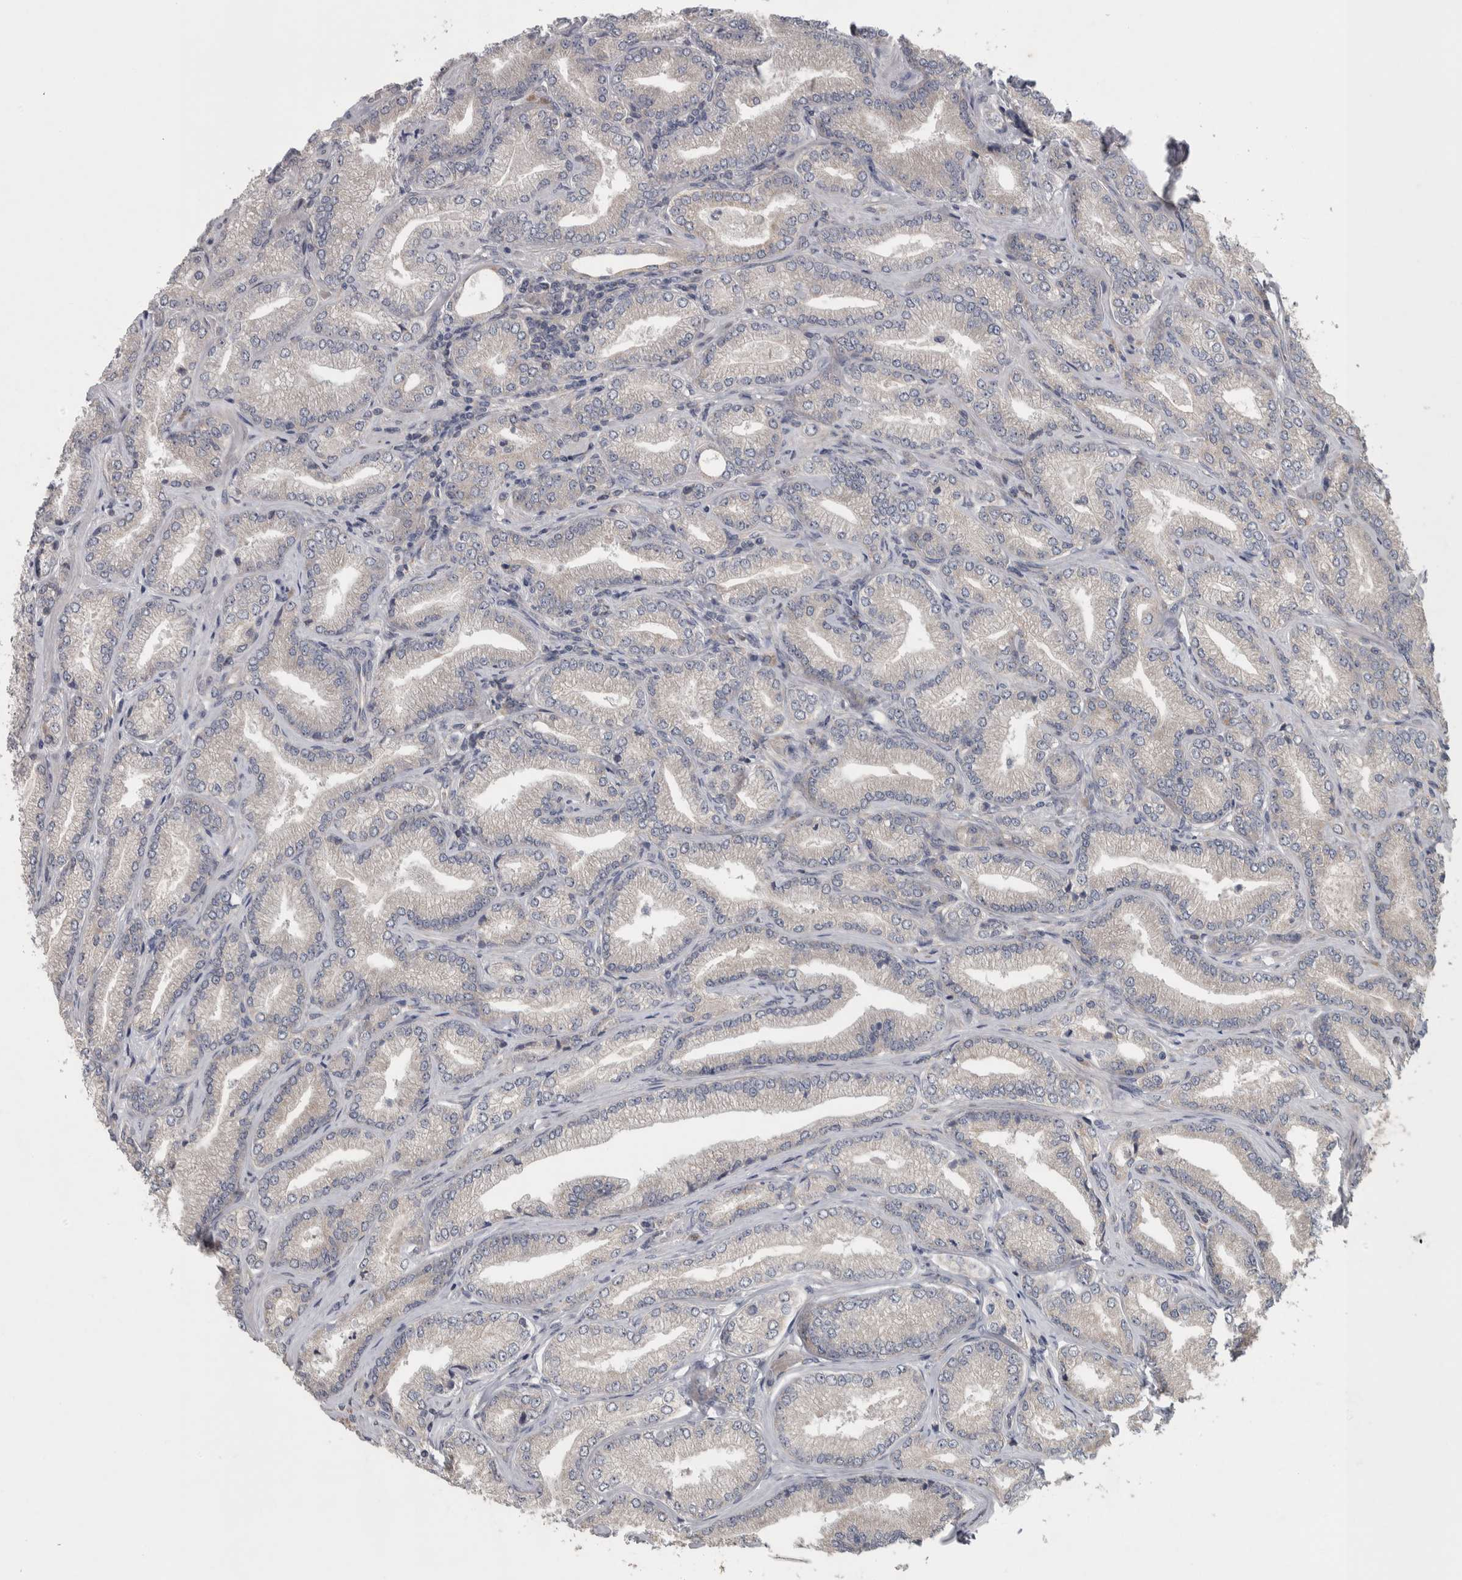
{"staining": {"intensity": "negative", "quantity": "none", "location": "none"}, "tissue": "prostate cancer", "cell_type": "Tumor cells", "image_type": "cancer", "snomed": [{"axis": "morphology", "description": "Adenocarcinoma, Low grade"}, {"axis": "topography", "description": "Prostate"}], "caption": "Prostate cancer was stained to show a protein in brown. There is no significant positivity in tumor cells. (Stains: DAB (3,3'-diaminobenzidine) immunohistochemistry (IHC) with hematoxylin counter stain, Microscopy: brightfield microscopy at high magnification).", "gene": "SRP68", "patient": {"sex": "male", "age": 62}}